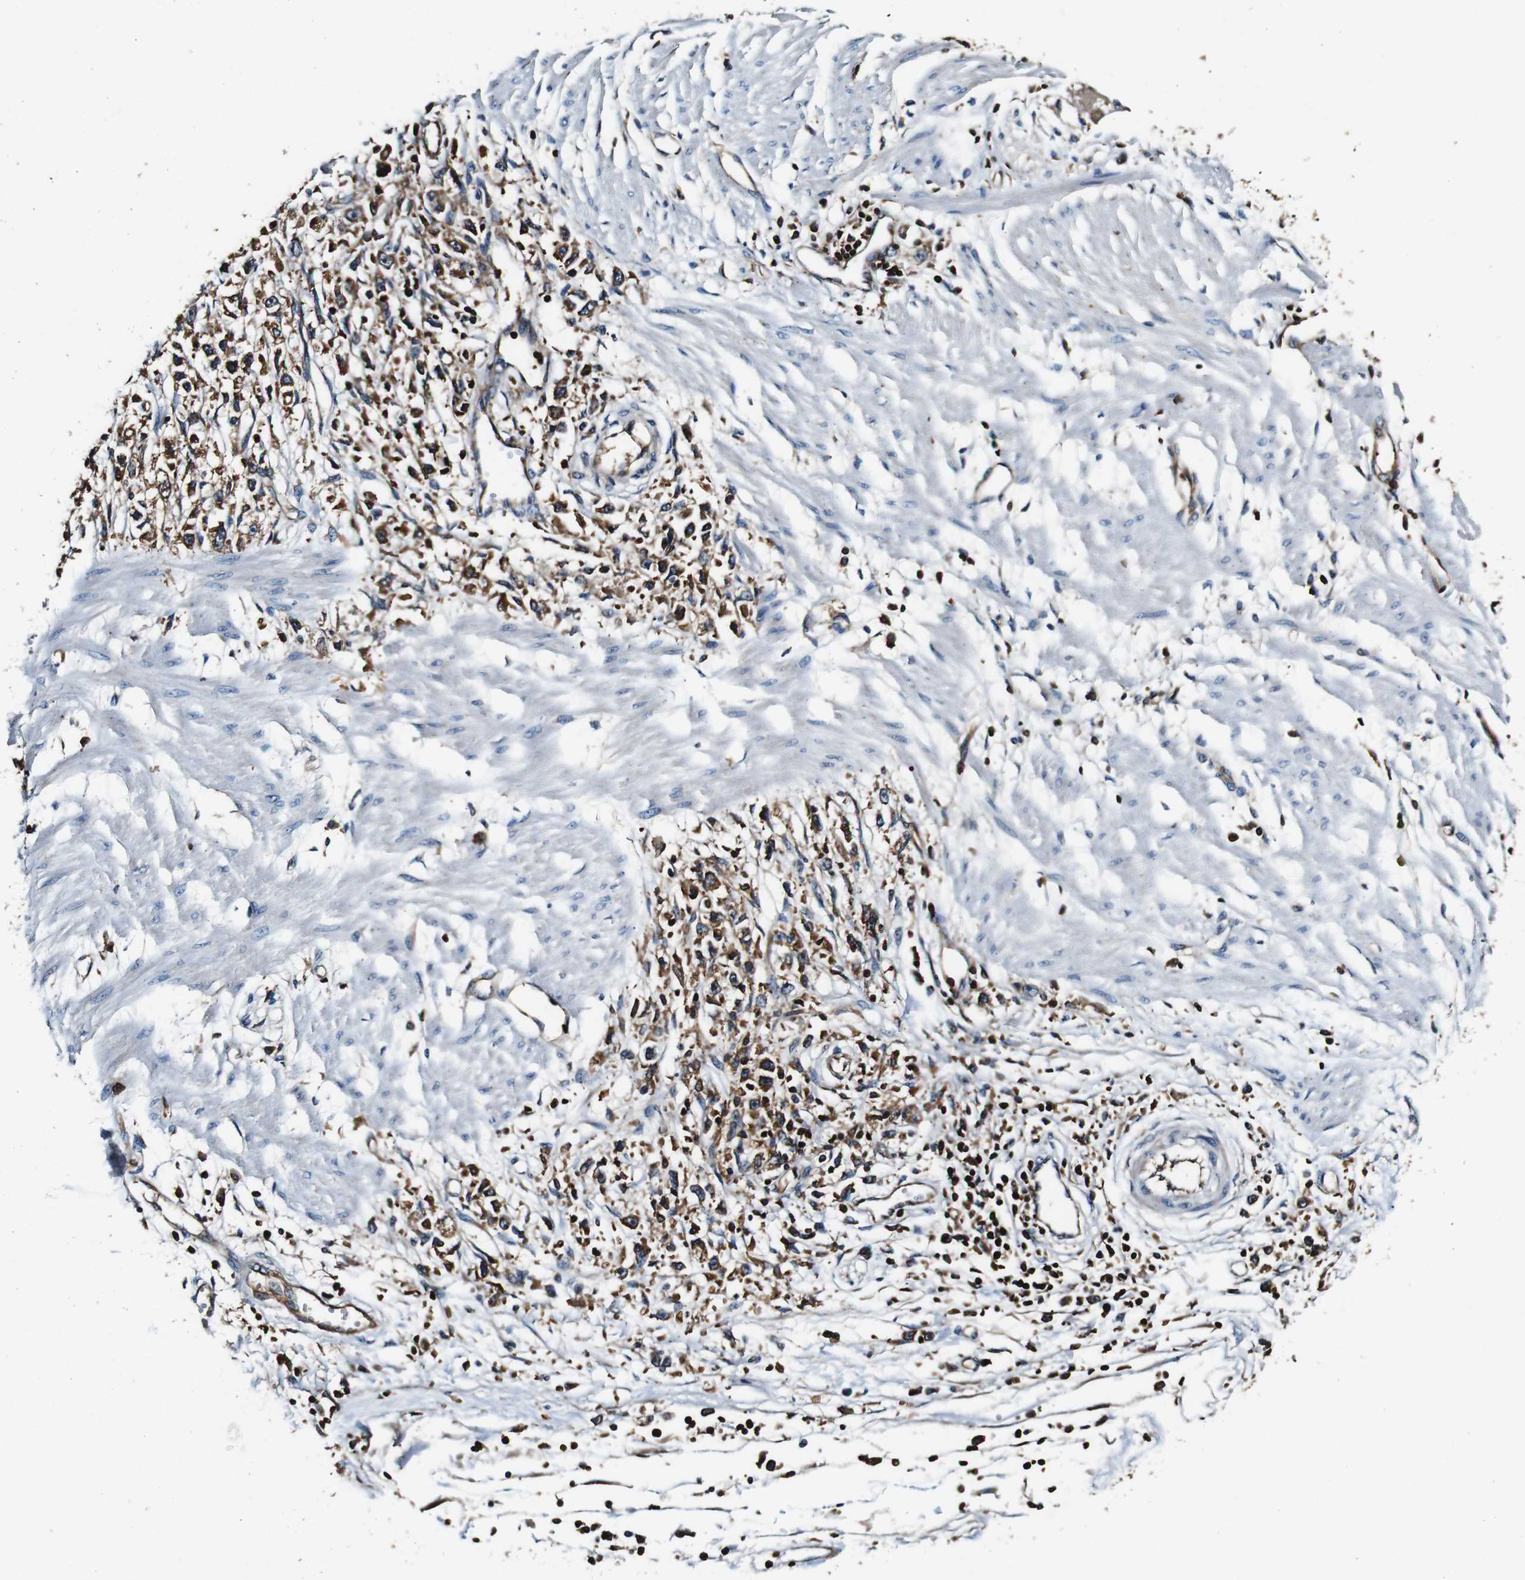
{"staining": {"intensity": "moderate", "quantity": ">75%", "location": "cytoplasmic/membranous"}, "tissue": "stomach cancer", "cell_type": "Tumor cells", "image_type": "cancer", "snomed": [{"axis": "morphology", "description": "Adenocarcinoma, NOS"}, {"axis": "topography", "description": "Stomach"}], "caption": "Immunohistochemistry (DAB) staining of stomach cancer displays moderate cytoplasmic/membranous protein positivity in approximately >75% of tumor cells. Using DAB (brown) and hematoxylin (blue) stains, captured at high magnification using brightfield microscopy.", "gene": "RHOT2", "patient": {"sex": "female", "age": 59}}